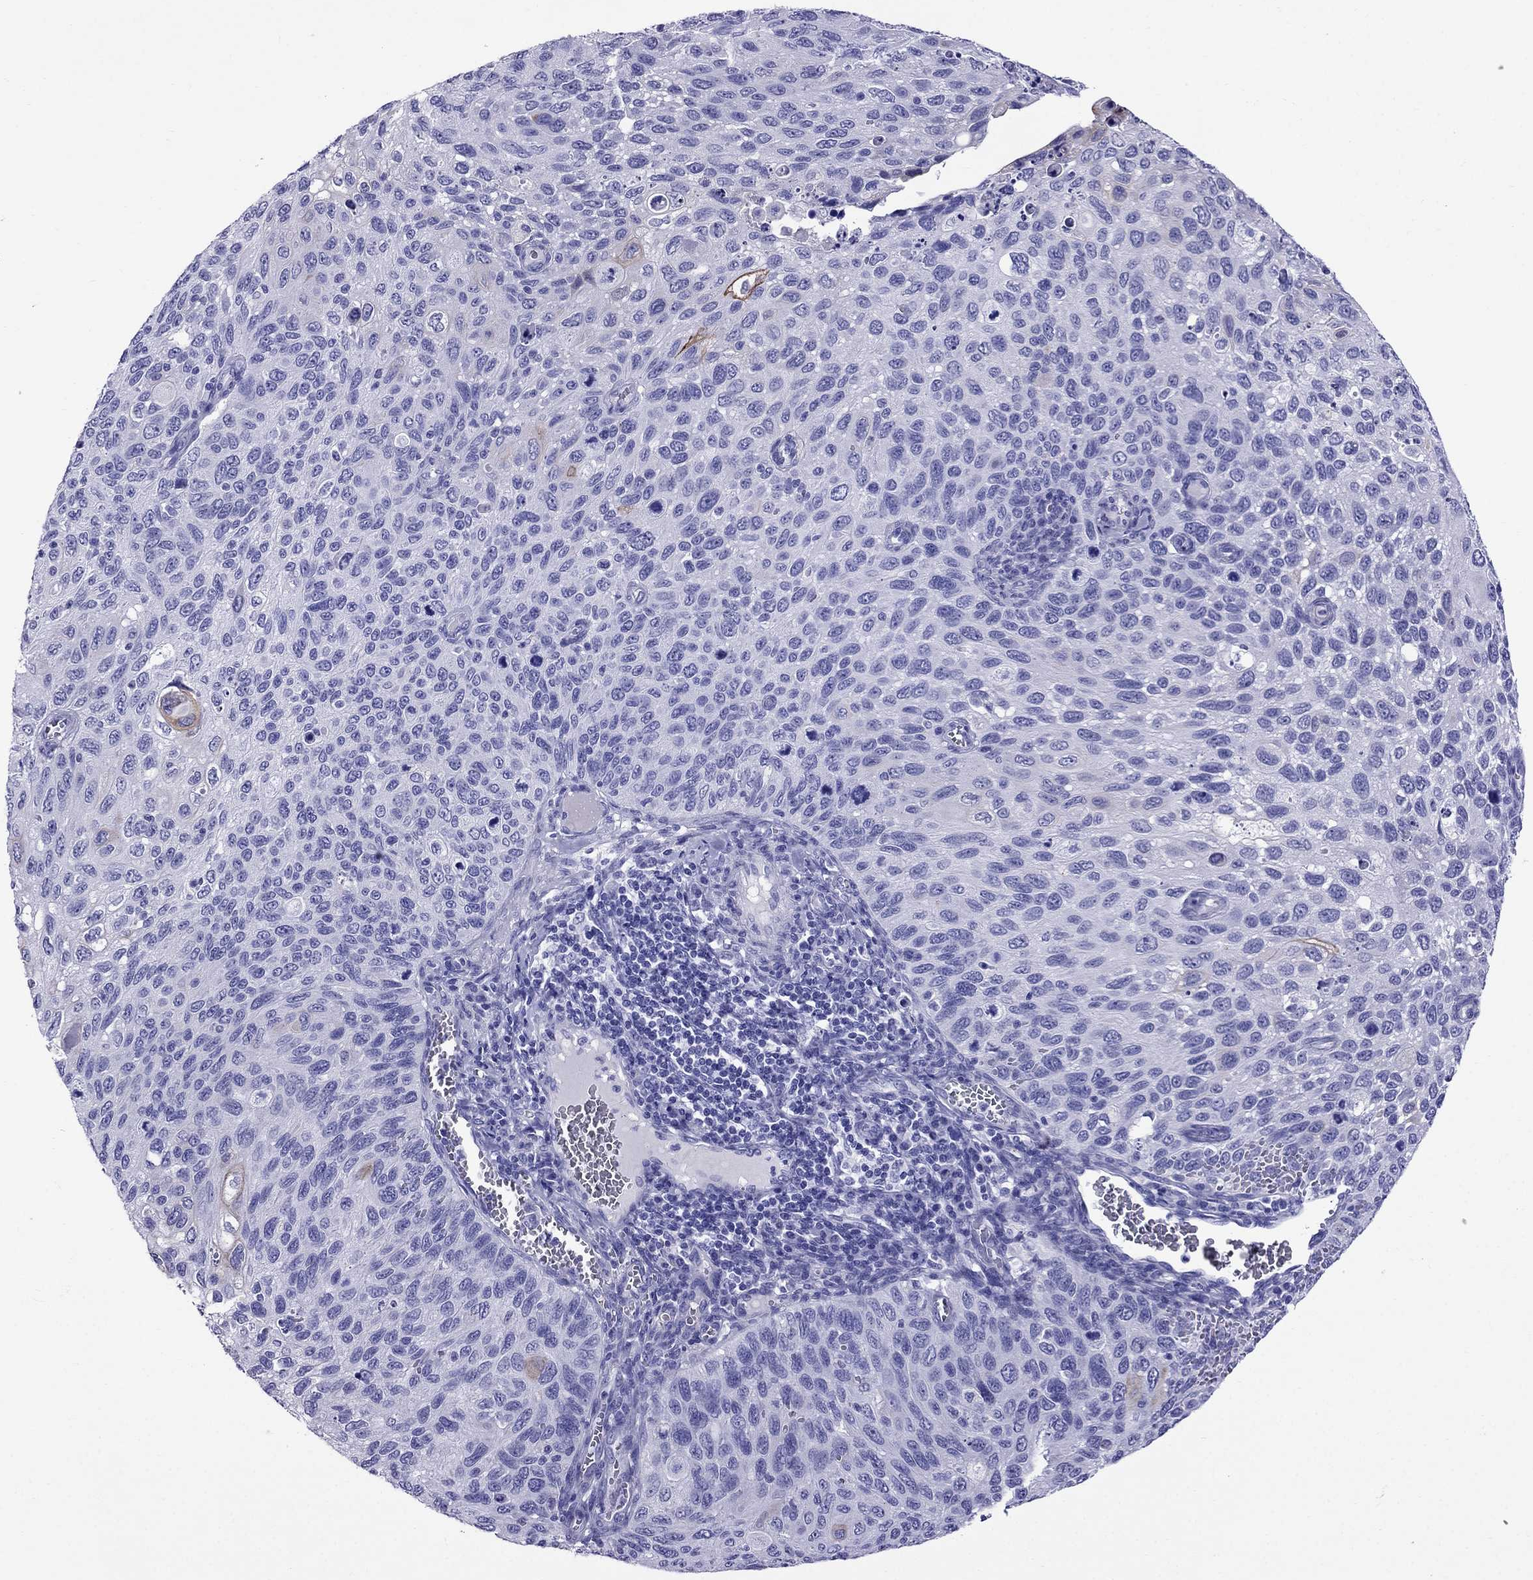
{"staining": {"intensity": "negative", "quantity": "none", "location": "none"}, "tissue": "cervical cancer", "cell_type": "Tumor cells", "image_type": "cancer", "snomed": [{"axis": "morphology", "description": "Squamous cell carcinoma, NOS"}, {"axis": "topography", "description": "Cervix"}], "caption": "DAB (3,3'-diaminobenzidine) immunohistochemical staining of cervical cancer (squamous cell carcinoma) shows no significant staining in tumor cells. (Immunohistochemistry, brightfield microscopy, high magnification).", "gene": "CRYBA1", "patient": {"sex": "female", "age": 70}}